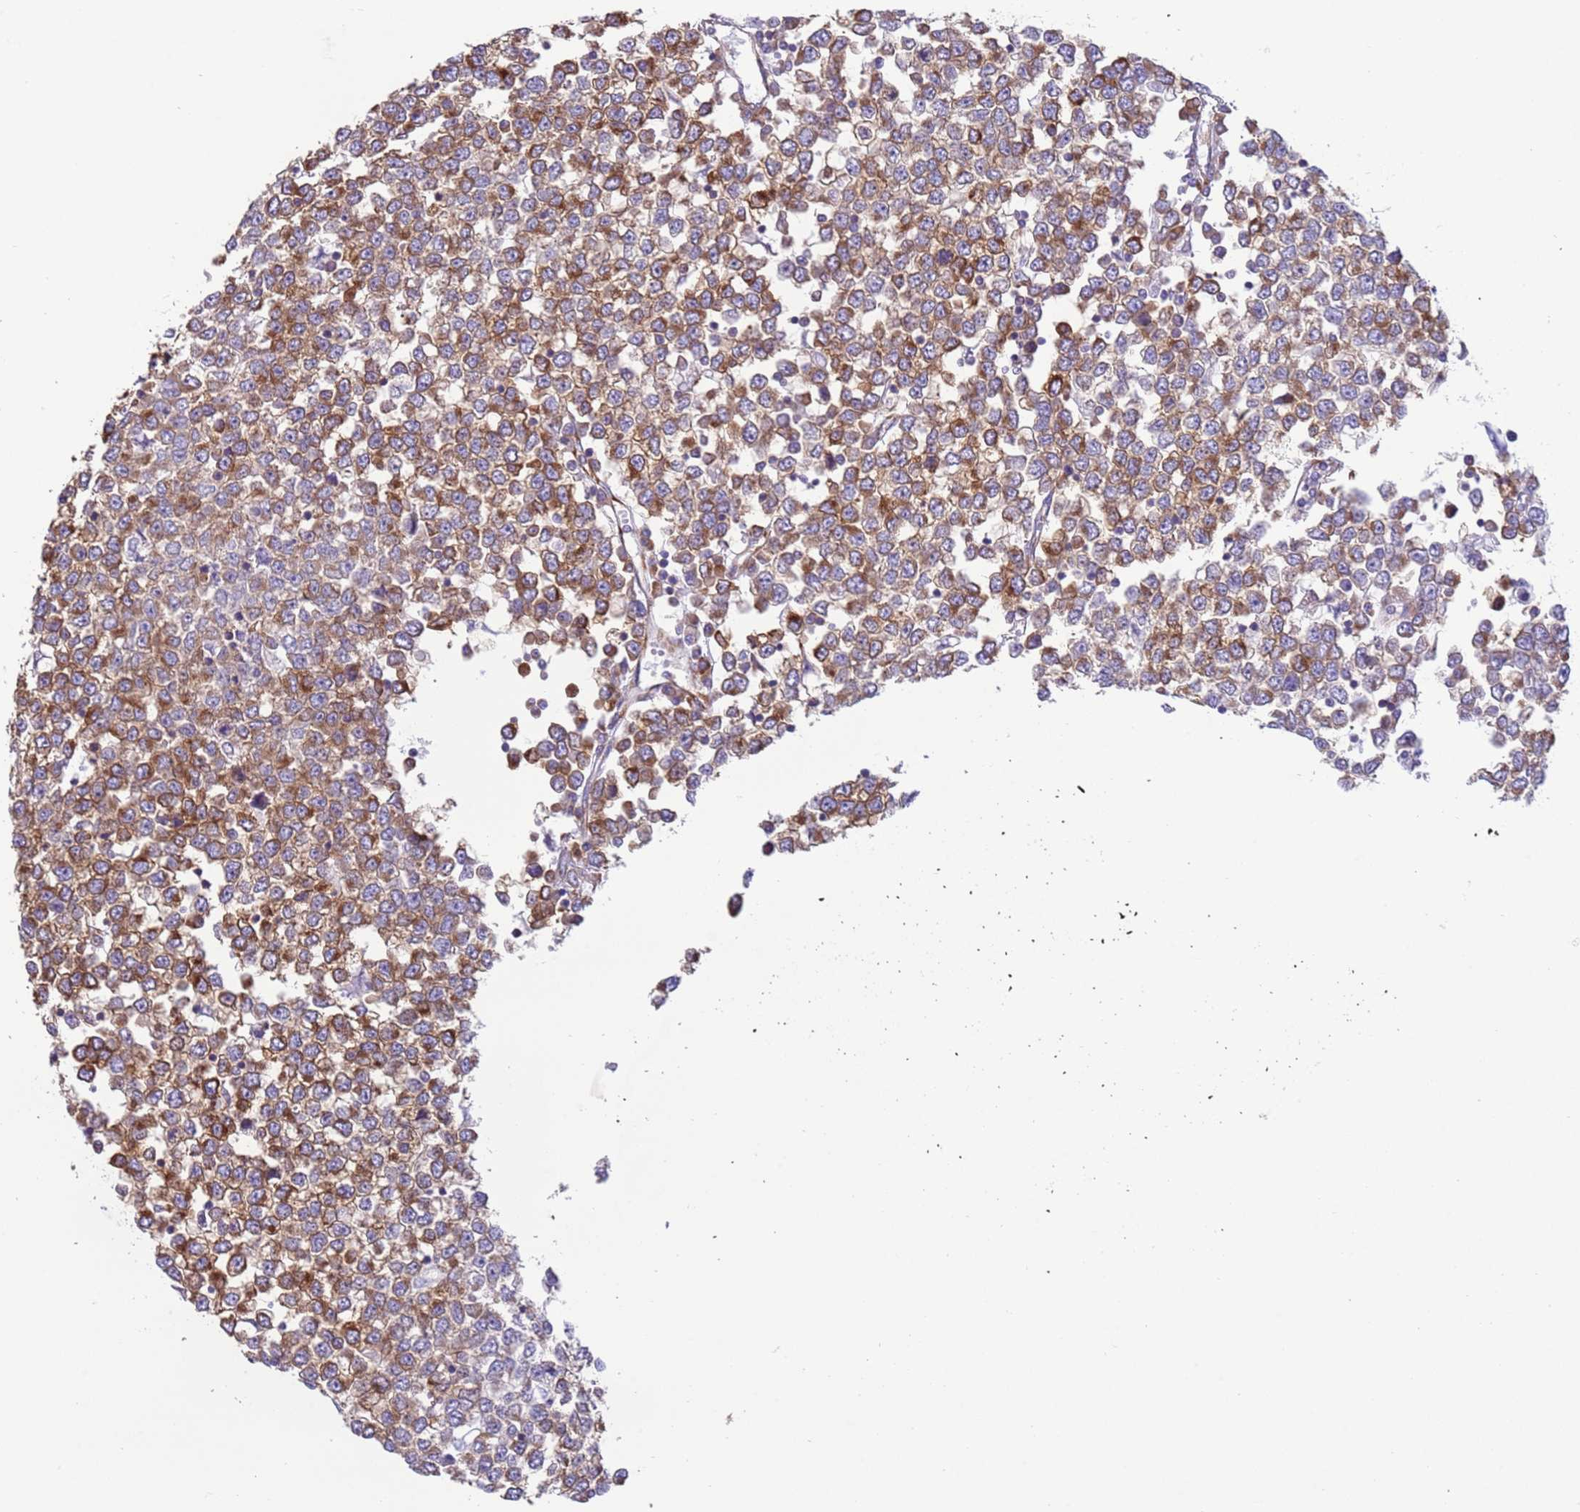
{"staining": {"intensity": "moderate", "quantity": ">75%", "location": "cytoplasmic/membranous"}, "tissue": "testis cancer", "cell_type": "Tumor cells", "image_type": "cancer", "snomed": [{"axis": "morphology", "description": "Seminoma, NOS"}, {"axis": "topography", "description": "Testis"}], "caption": "A micrograph of seminoma (testis) stained for a protein demonstrates moderate cytoplasmic/membranous brown staining in tumor cells.", "gene": "VARS1", "patient": {"sex": "male", "age": 65}}